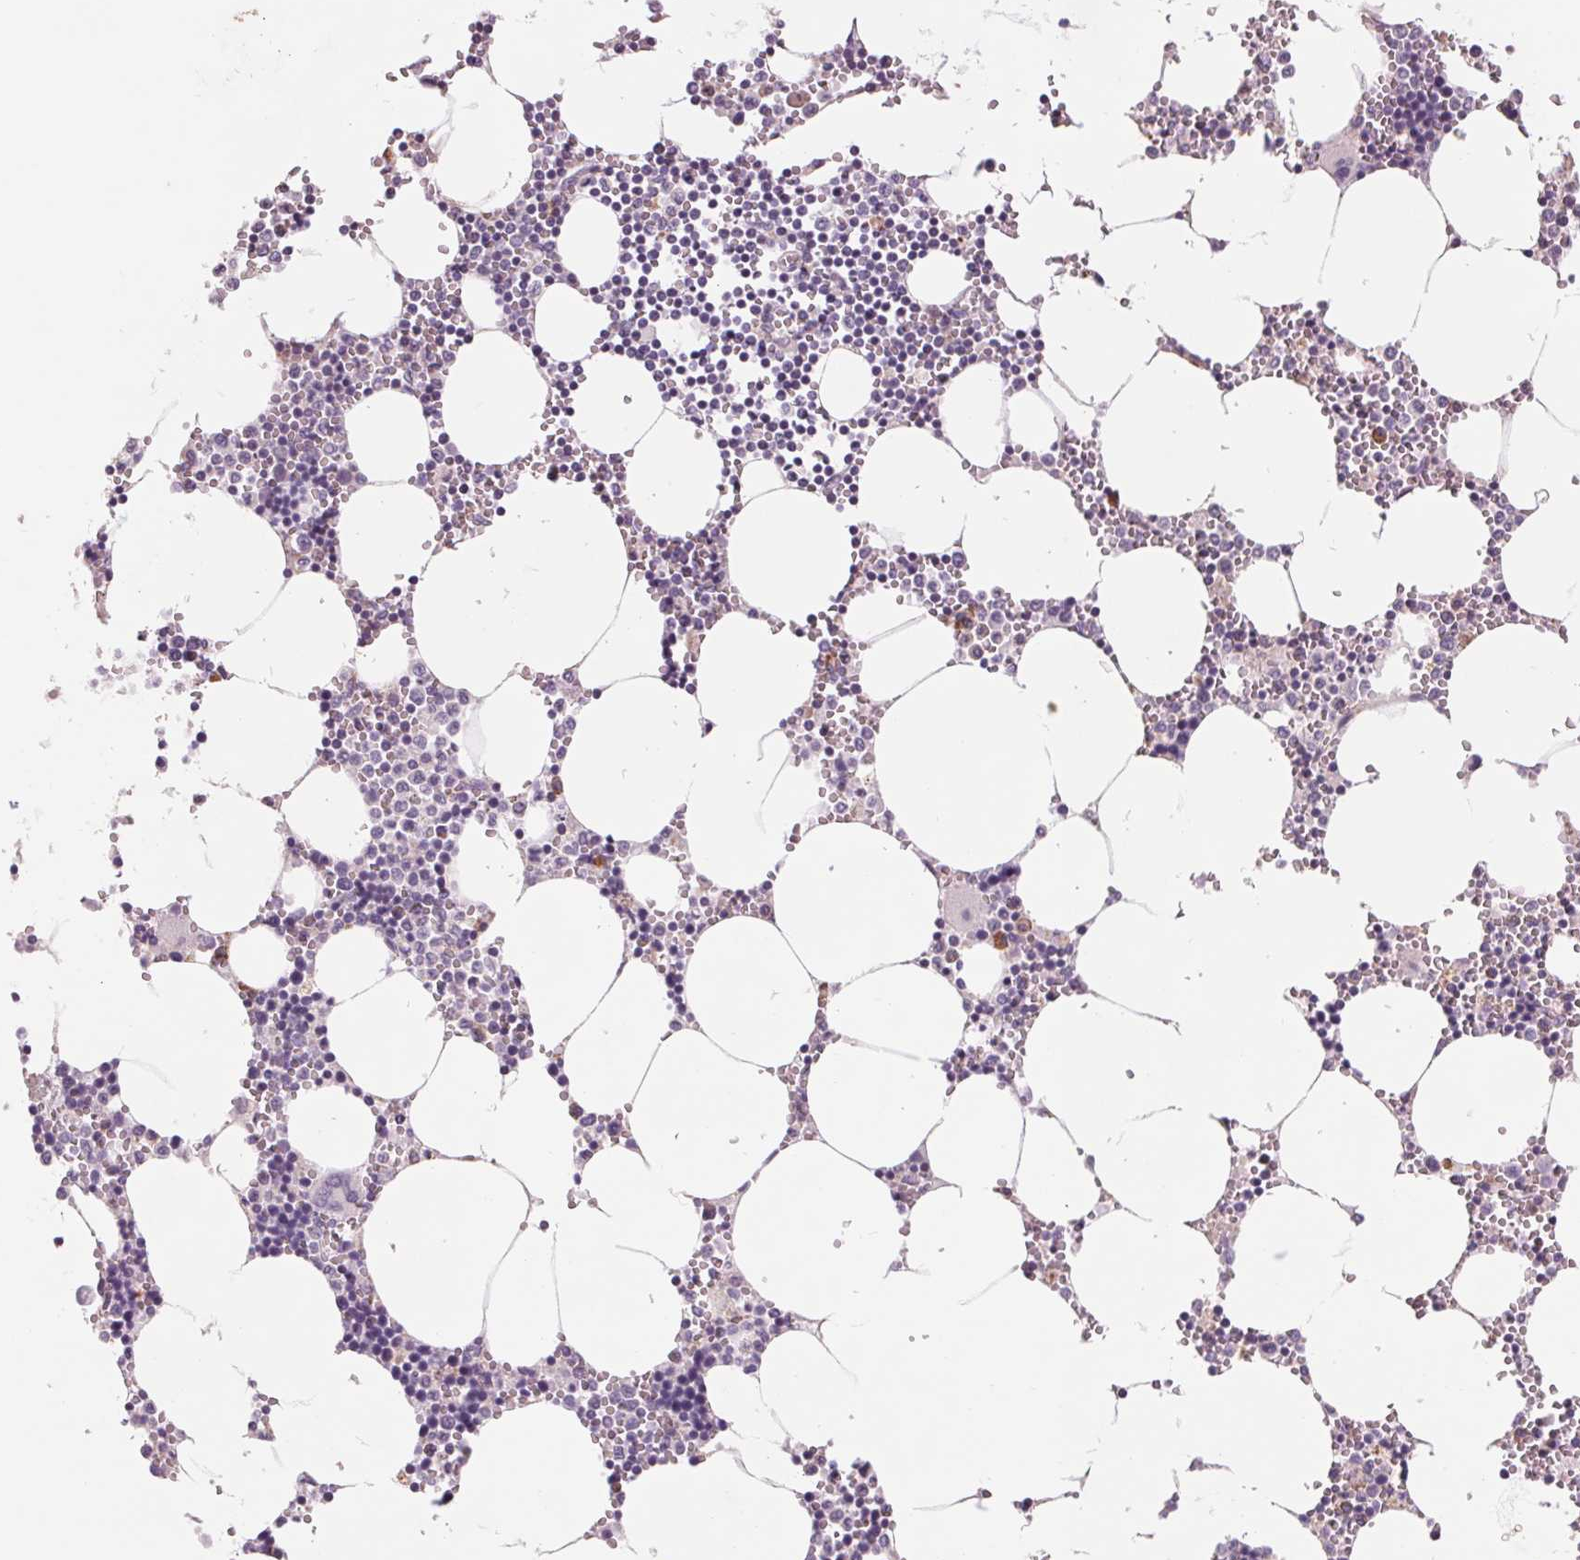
{"staining": {"intensity": "weak", "quantity": "<25%", "location": "cytoplasmic/membranous"}, "tissue": "bone marrow", "cell_type": "Hematopoietic cells", "image_type": "normal", "snomed": [{"axis": "morphology", "description": "Normal tissue, NOS"}, {"axis": "topography", "description": "Bone marrow"}], "caption": "This is a micrograph of immunohistochemistry staining of unremarkable bone marrow, which shows no expression in hematopoietic cells. (Stains: DAB (3,3'-diaminobenzidine) immunohistochemistry with hematoxylin counter stain, Microscopy: brightfield microscopy at high magnification).", "gene": "SAMD5", "patient": {"sex": "male", "age": 54}}